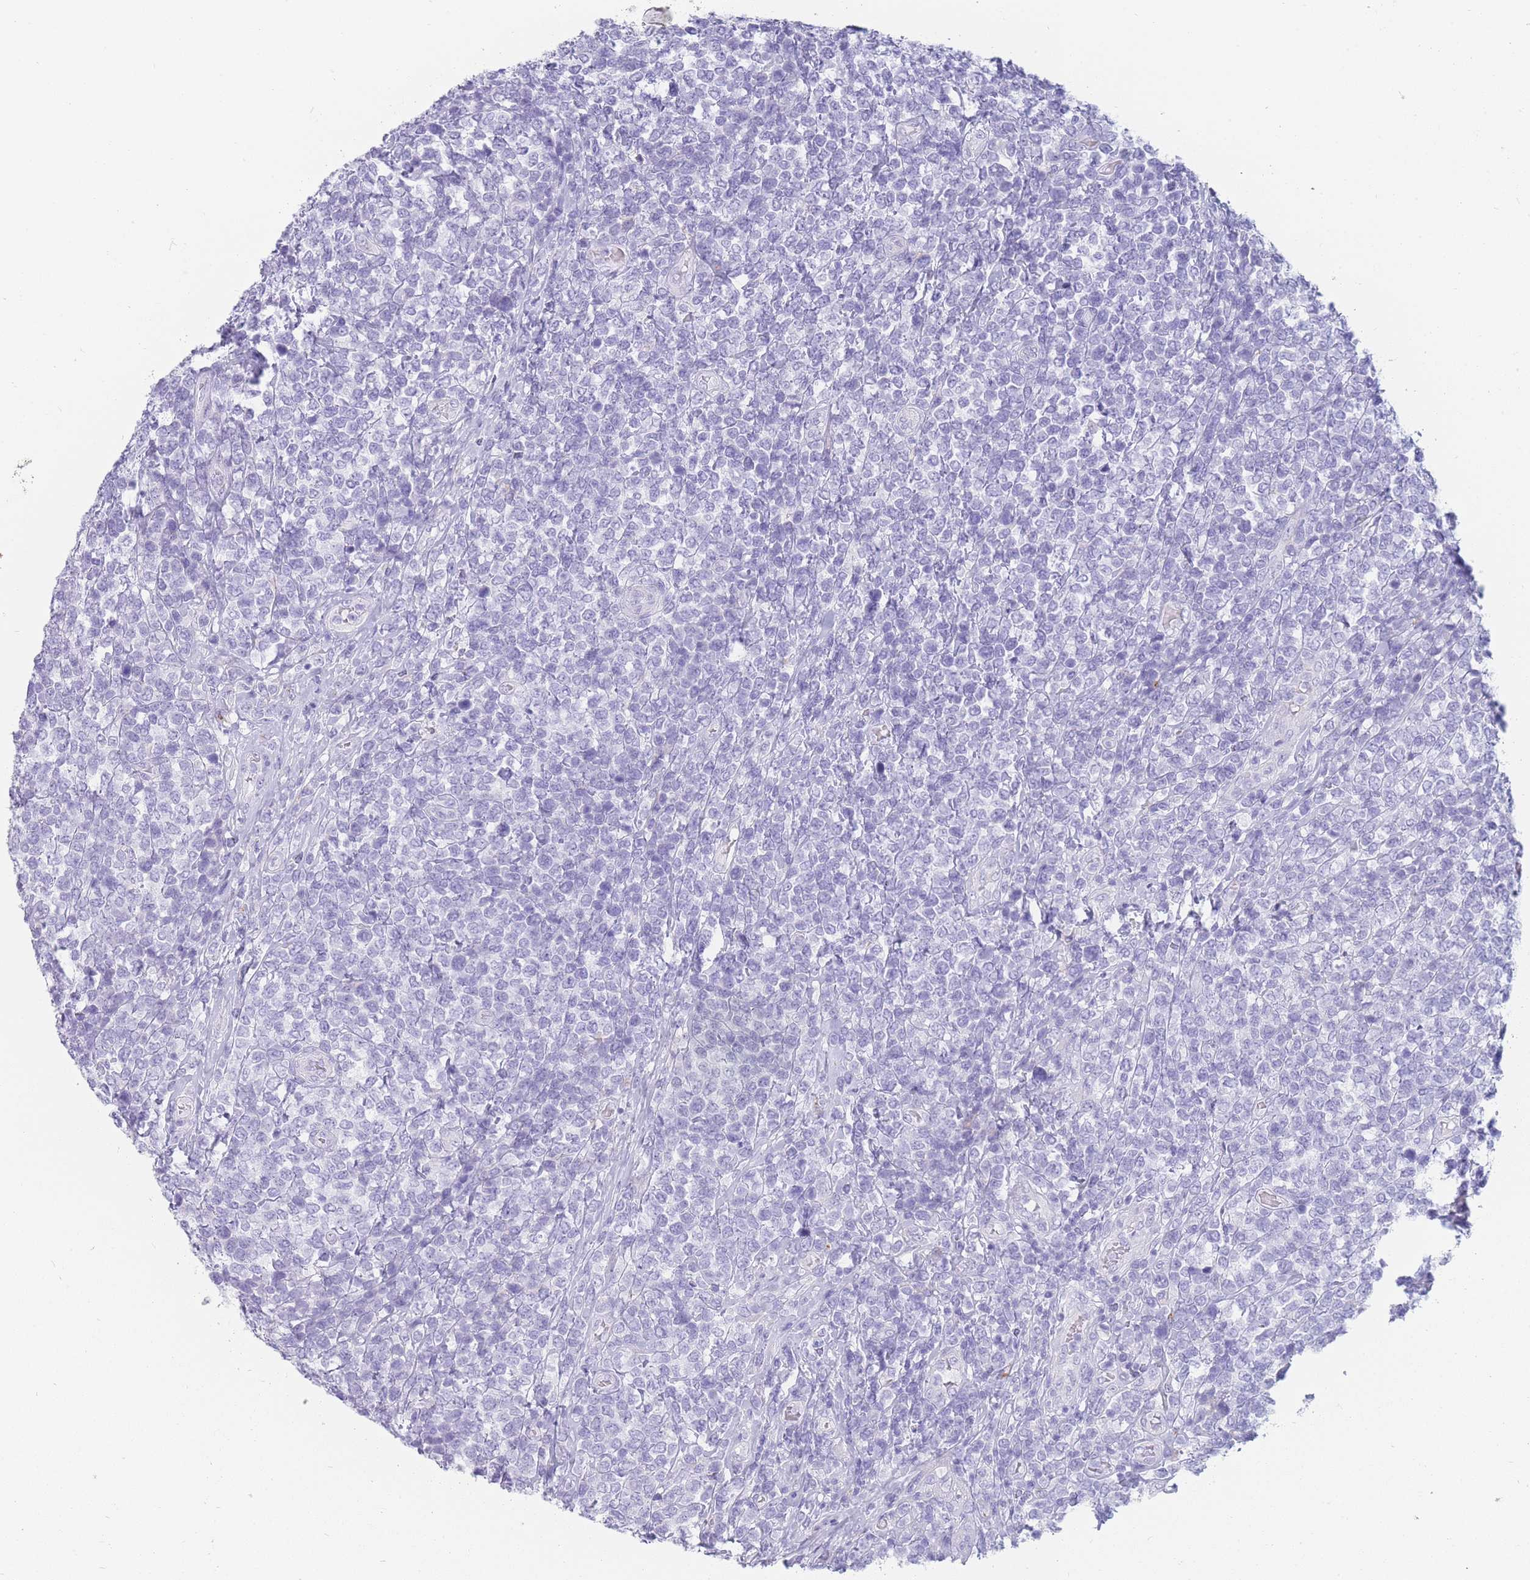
{"staining": {"intensity": "negative", "quantity": "none", "location": "none"}, "tissue": "lymphoma", "cell_type": "Tumor cells", "image_type": "cancer", "snomed": [{"axis": "morphology", "description": "Malignant lymphoma, non-Hodgkin's type, High grade"}, {"axis": "topography", "description": "Soft tissue"}], "caption": "High power microscopy micrograph of an immunohistochemistry micrograph of high-grade malignant lymphoma, non-Hodgkin's type, revealing no significant staining in tumor cells.", "gene": "UPK1A", "patient": {"sex": "female", "age": 56}}